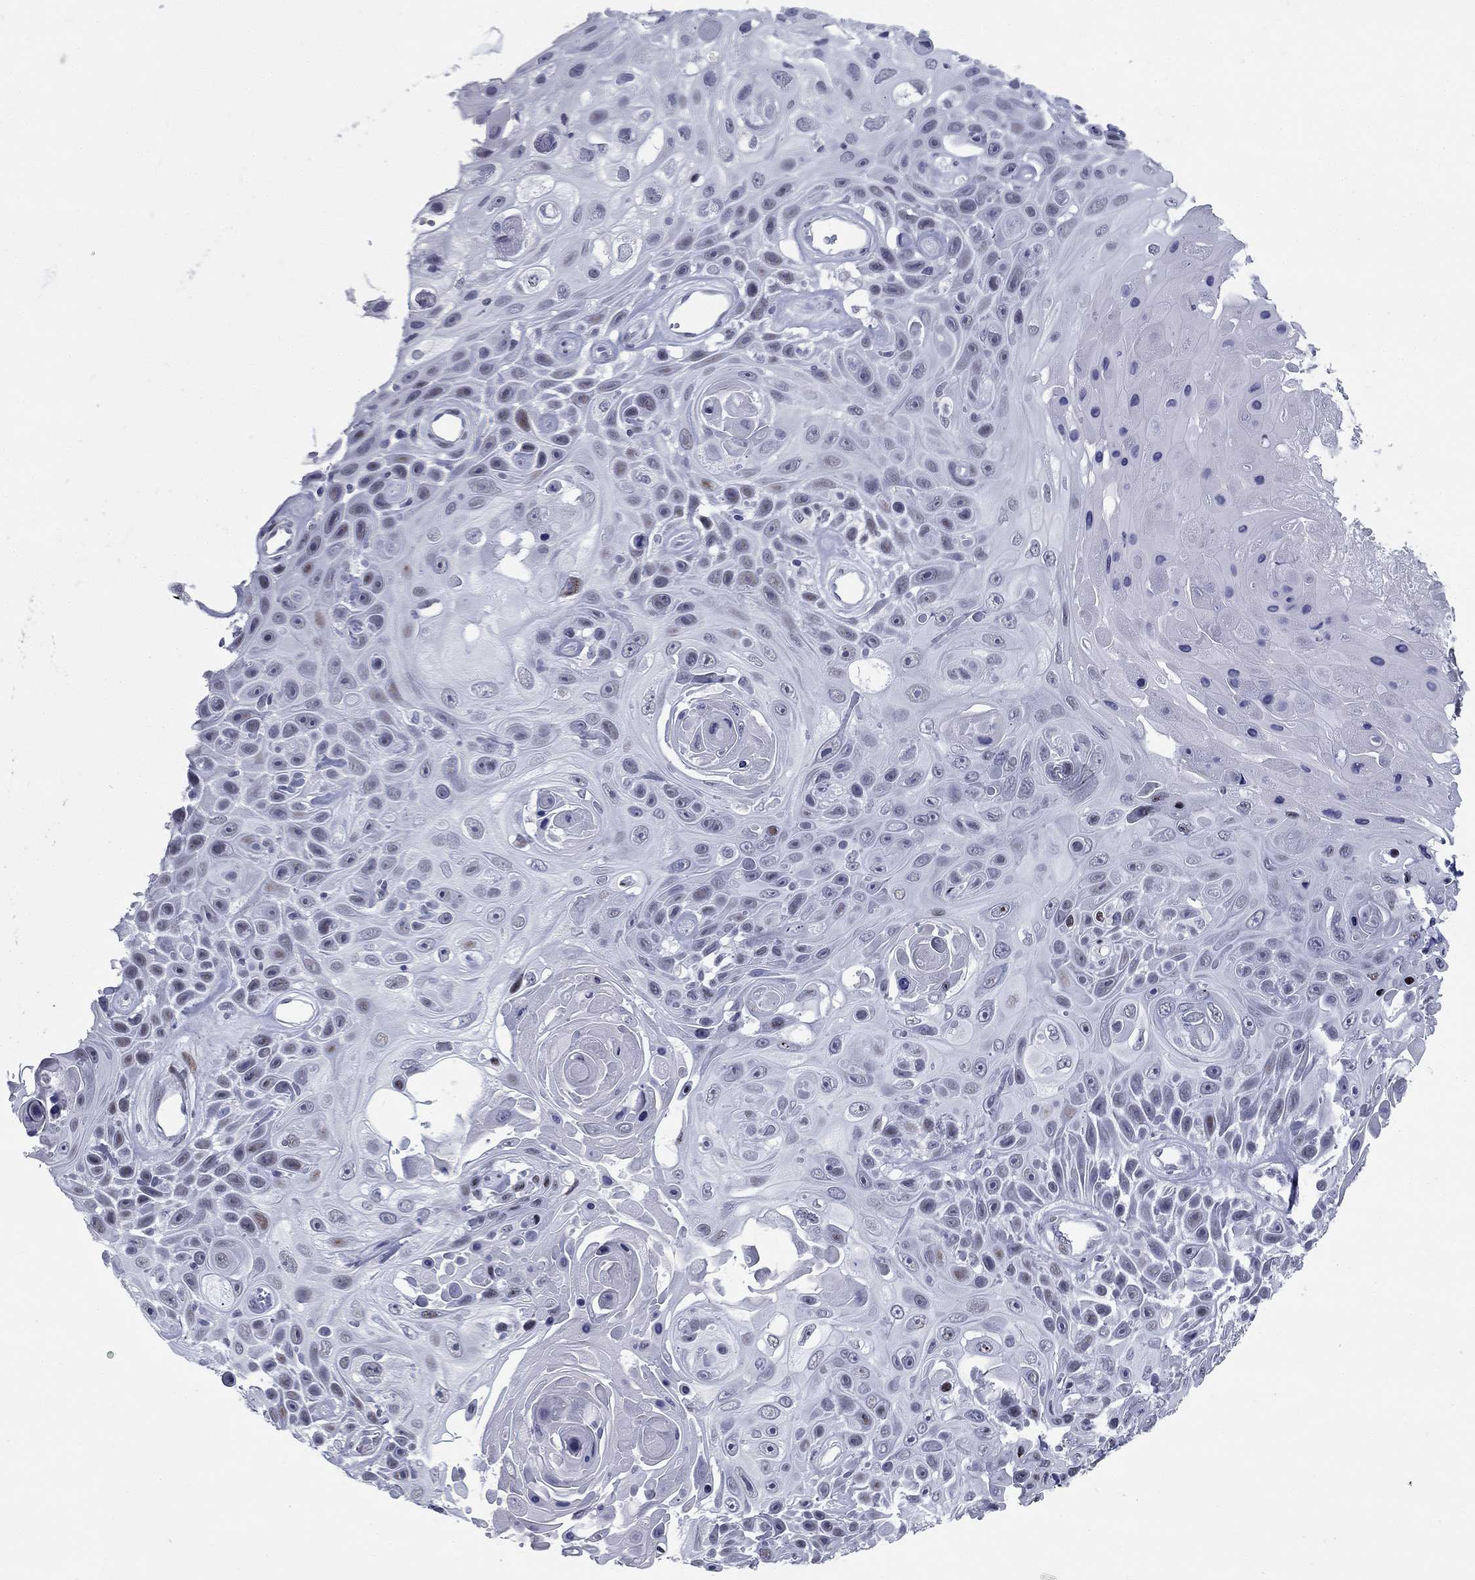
{"staining": {"intensity": "moderate", "quantity": "<25%", "location": "nuclear"}, "tissue": "skin cancer", "cell_type": "Tumor cells", "image_type": "cancer", "snomed": [{"axis": "morphology", "description": "Squamous cell carcinoma, NOS"}, {"axis": "topography", "description": "Skin"}], "caption": "Immunohistochemistry (IHC) (DAB) staining of human squamous cell carcinoma (skin) displays moderate nuclear protein staining in approximately <25% of tumor cells. The staining was performed using DAB (3,3'-diaminobenzidine), with brown indicating positive protein expression. Nuclei are stained blue with hematoxylin.", "gene": "ASF1B", "patient": {"sex": "male", "age": 82}}